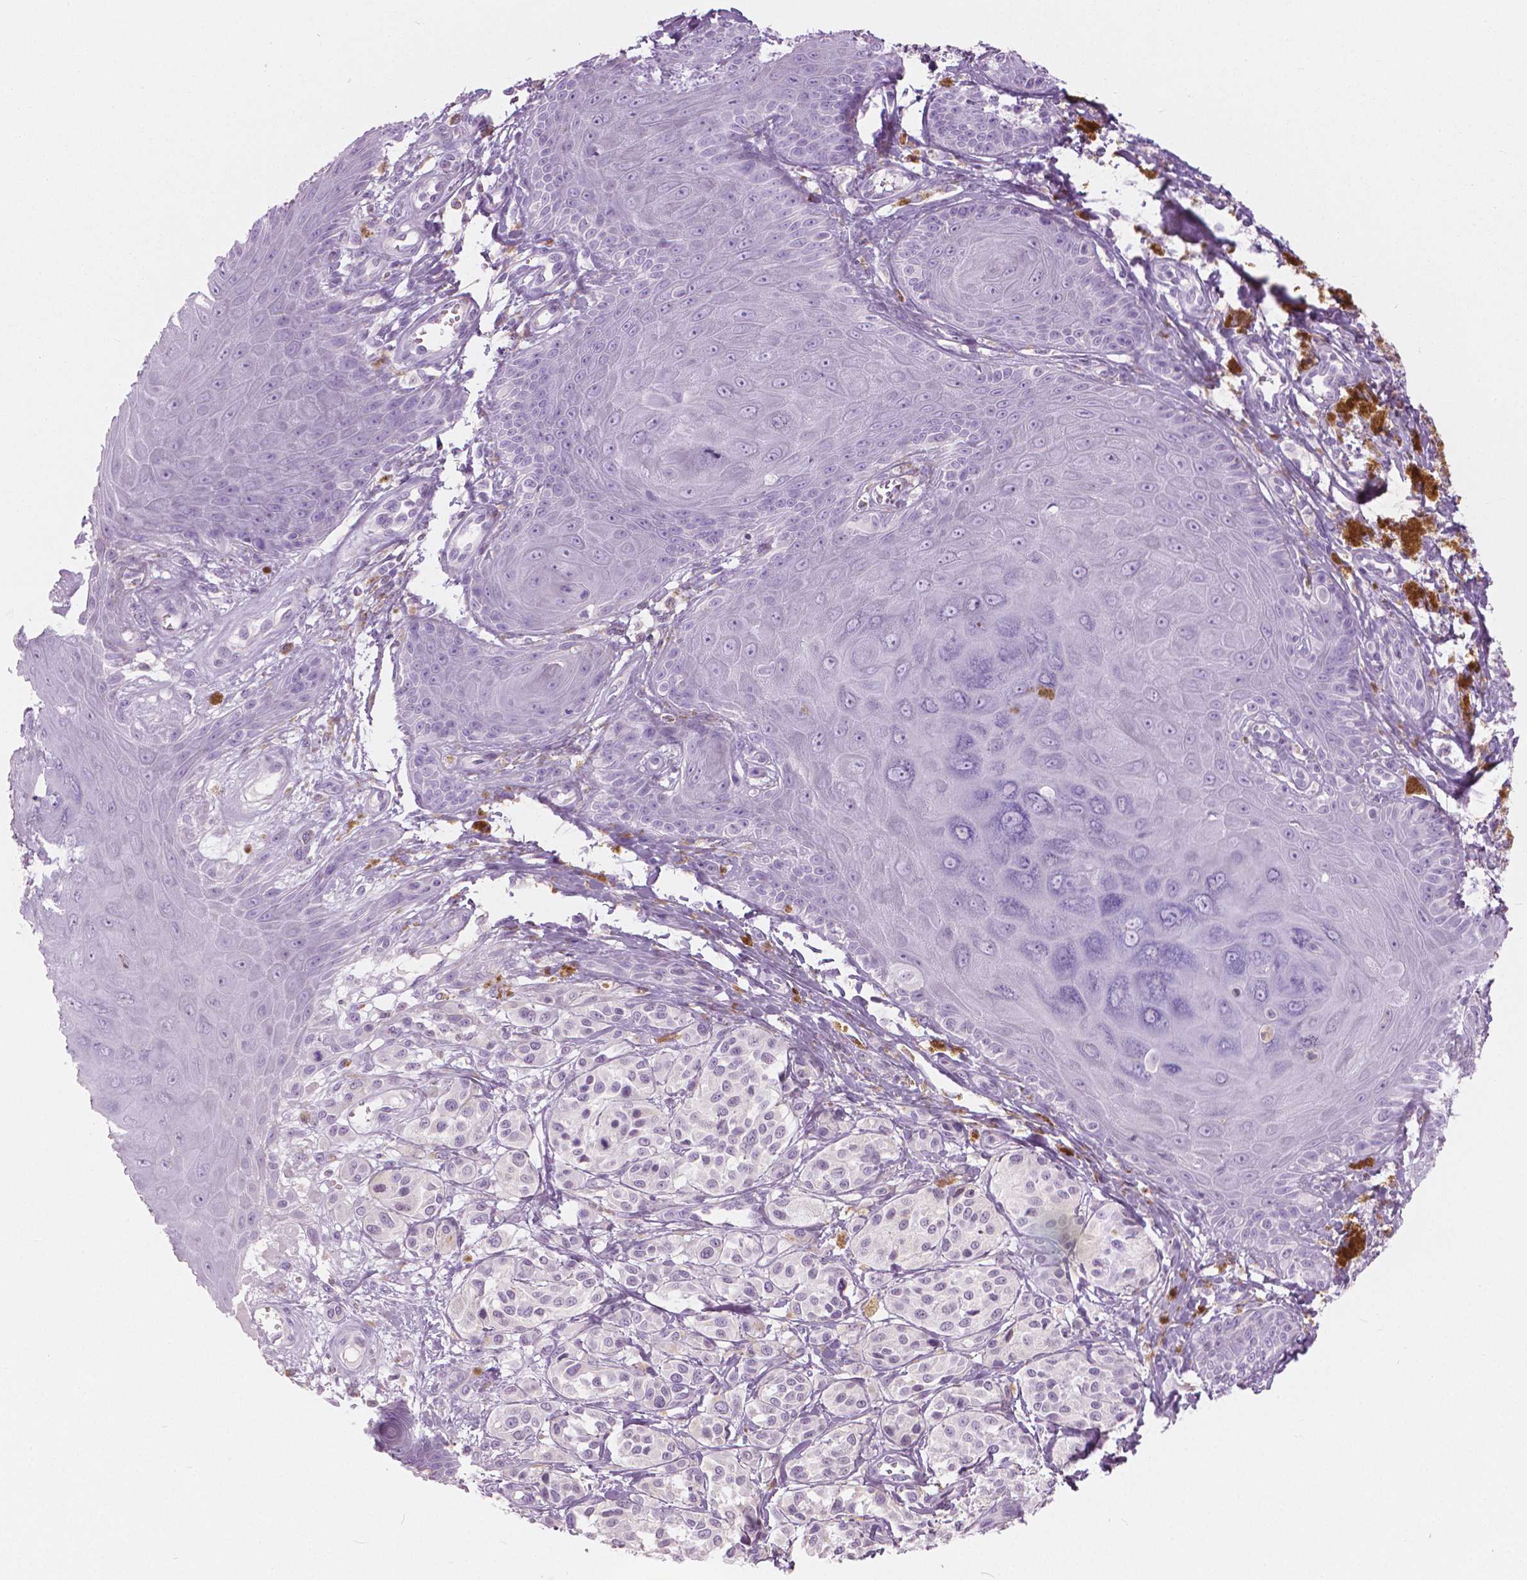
{"staining": {"intensity": "negative", "quantity": "none", "location": "none"}, "tissue": "melanoma", "cell_type": "Tumor cells", "image_type": "cancer", "snomed": [{"axis": "morphology", "description": "Malignant melanoma, NOS"}, {"axis": "topography", "description": "Skin"}], "caption": "Immunohistochemistry (IHC) of malignant melanoma reveals no expression in tumor cells.", "gene": "GALM", "patient": {"sex": "female", "age": 80}}